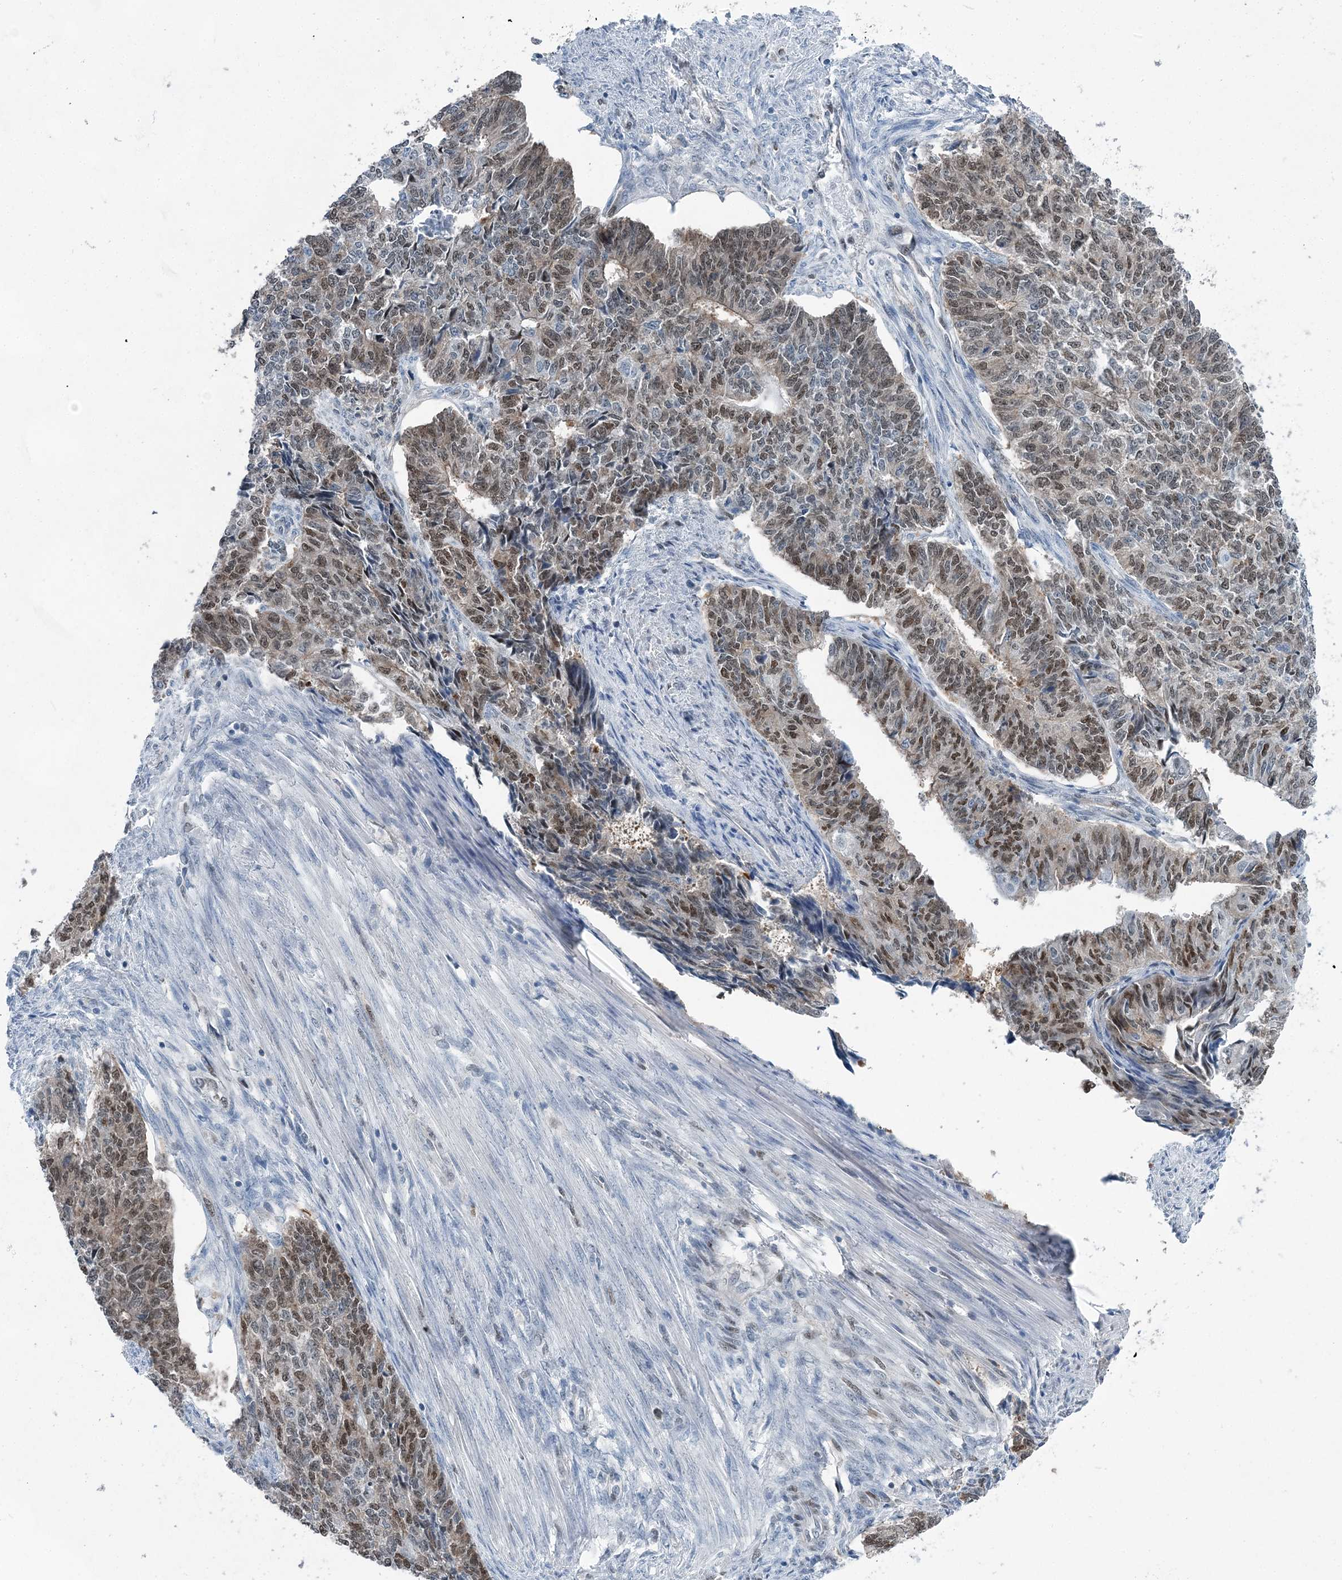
{"staining": {"intensity": "moderate", "quantity": "25%-75%", "location": "nuclear"}, "tissue": "endometrial cancer", "cell_type": "Tumor cells", "image_type": "cancer", "snomed": [{"axis": "morphology", "description": "Adenocarcinoma, NOS"}, {"axis": "topography", "description": "Endometrium"}], "caption": "Endometrial cancer (adenocarcinoma) was stained to show a protein in brown. There is medium levels of moderate nuclear positivity in approximately 25%-75% of tumor cells.", "gene": "HAT1", "patient": {"sex": "female", "age": 32}}